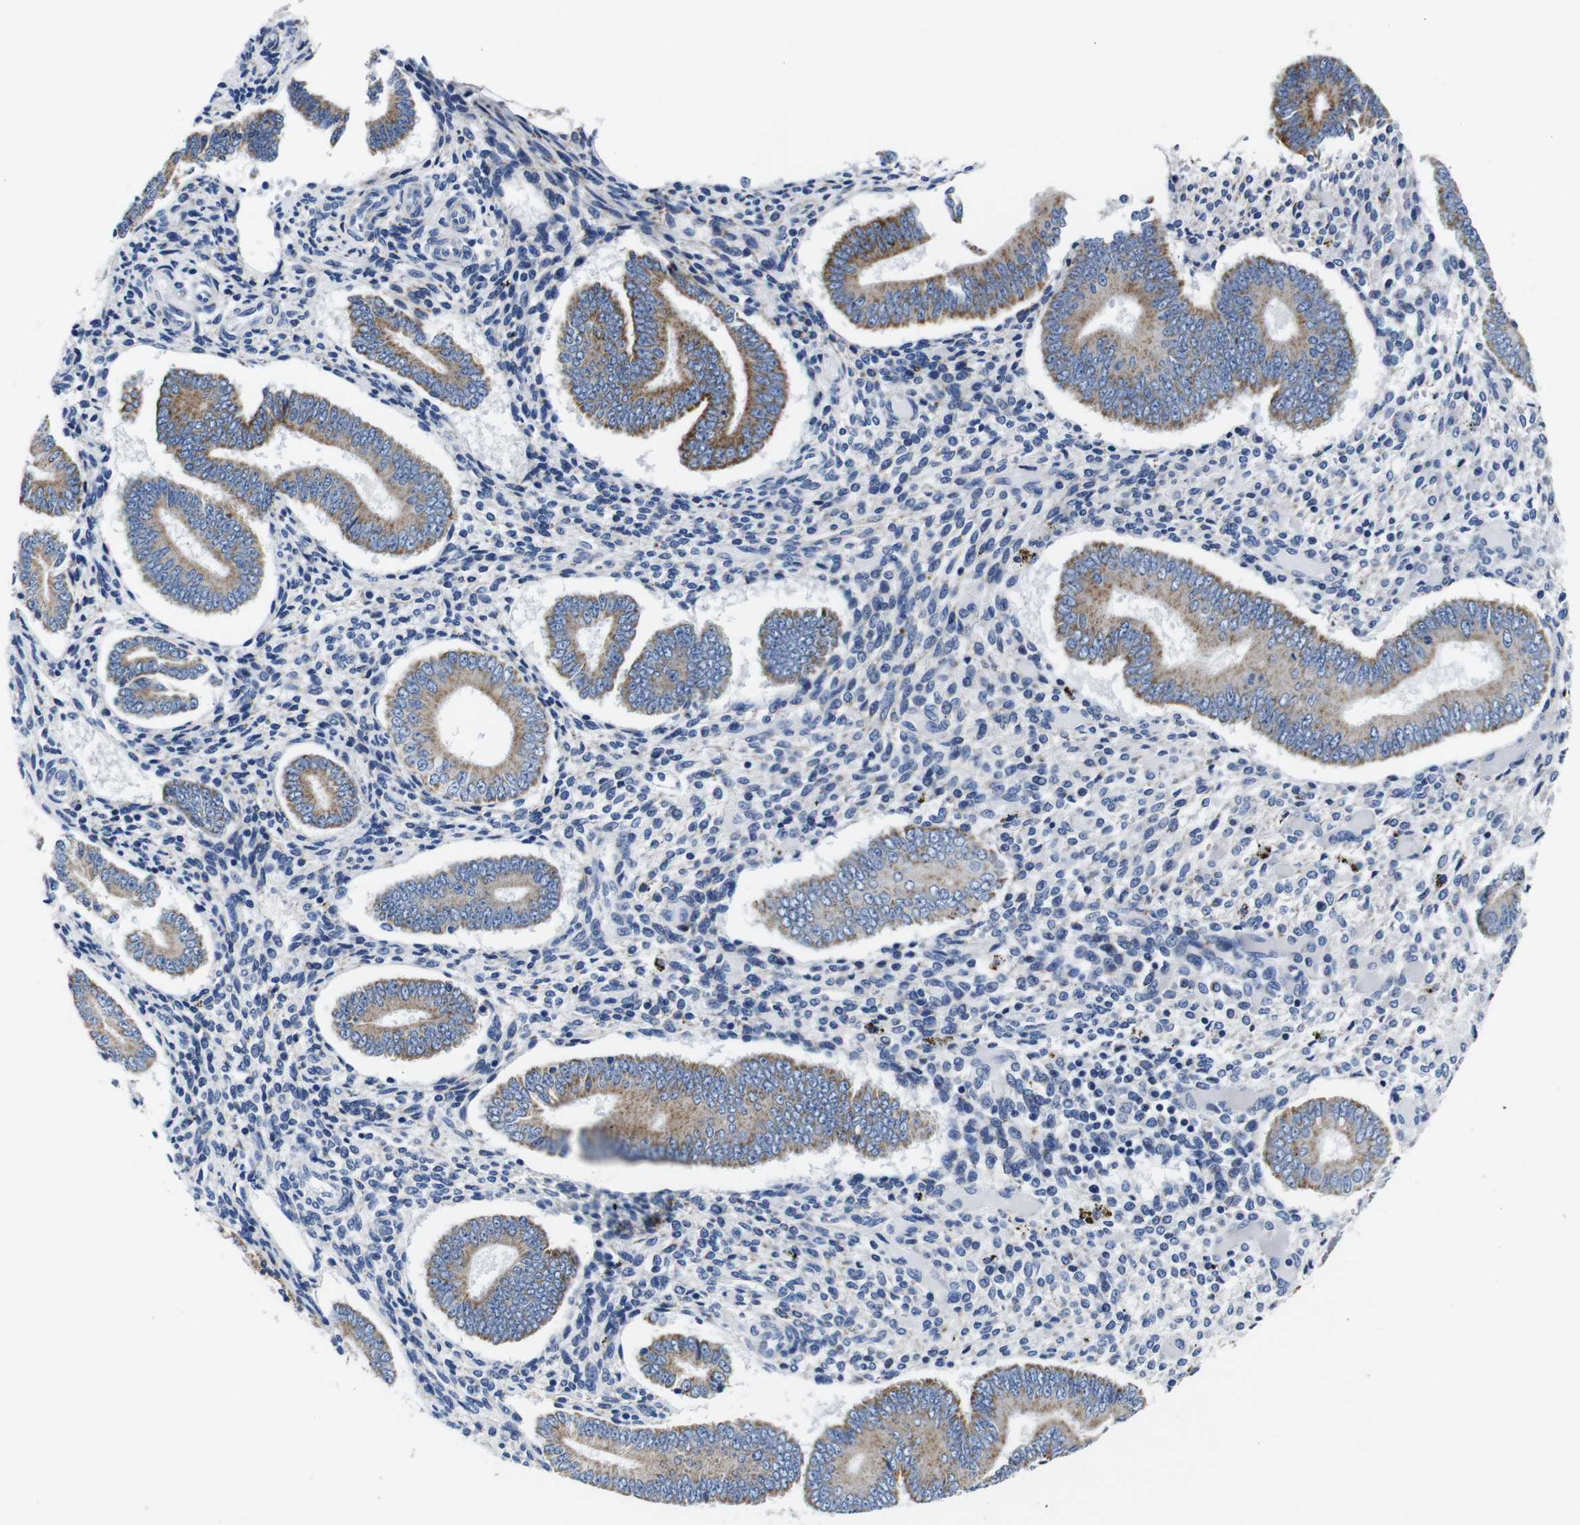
{"staining": {"intensity": "negative", "quantity": "none", "location": "none"}, "tissue": "endometrium", "cell_type": "Cells in endometrial stroma", "image_type": "normal", "snomed": [{"axis": "morphology", "description": "Normal tissue, NOS"}, {"axis": "topography", "description": "Endometrium"}], "caption": "This photomicrograph is of normal endometrium stained with immunohistochemistry to label a protein in brown with the nuclei are counter-stained blue. There is no positivity in cells in endometrial stroma.", "gene": "SNX19", "patient": {"sex": "female", "age": 42}}